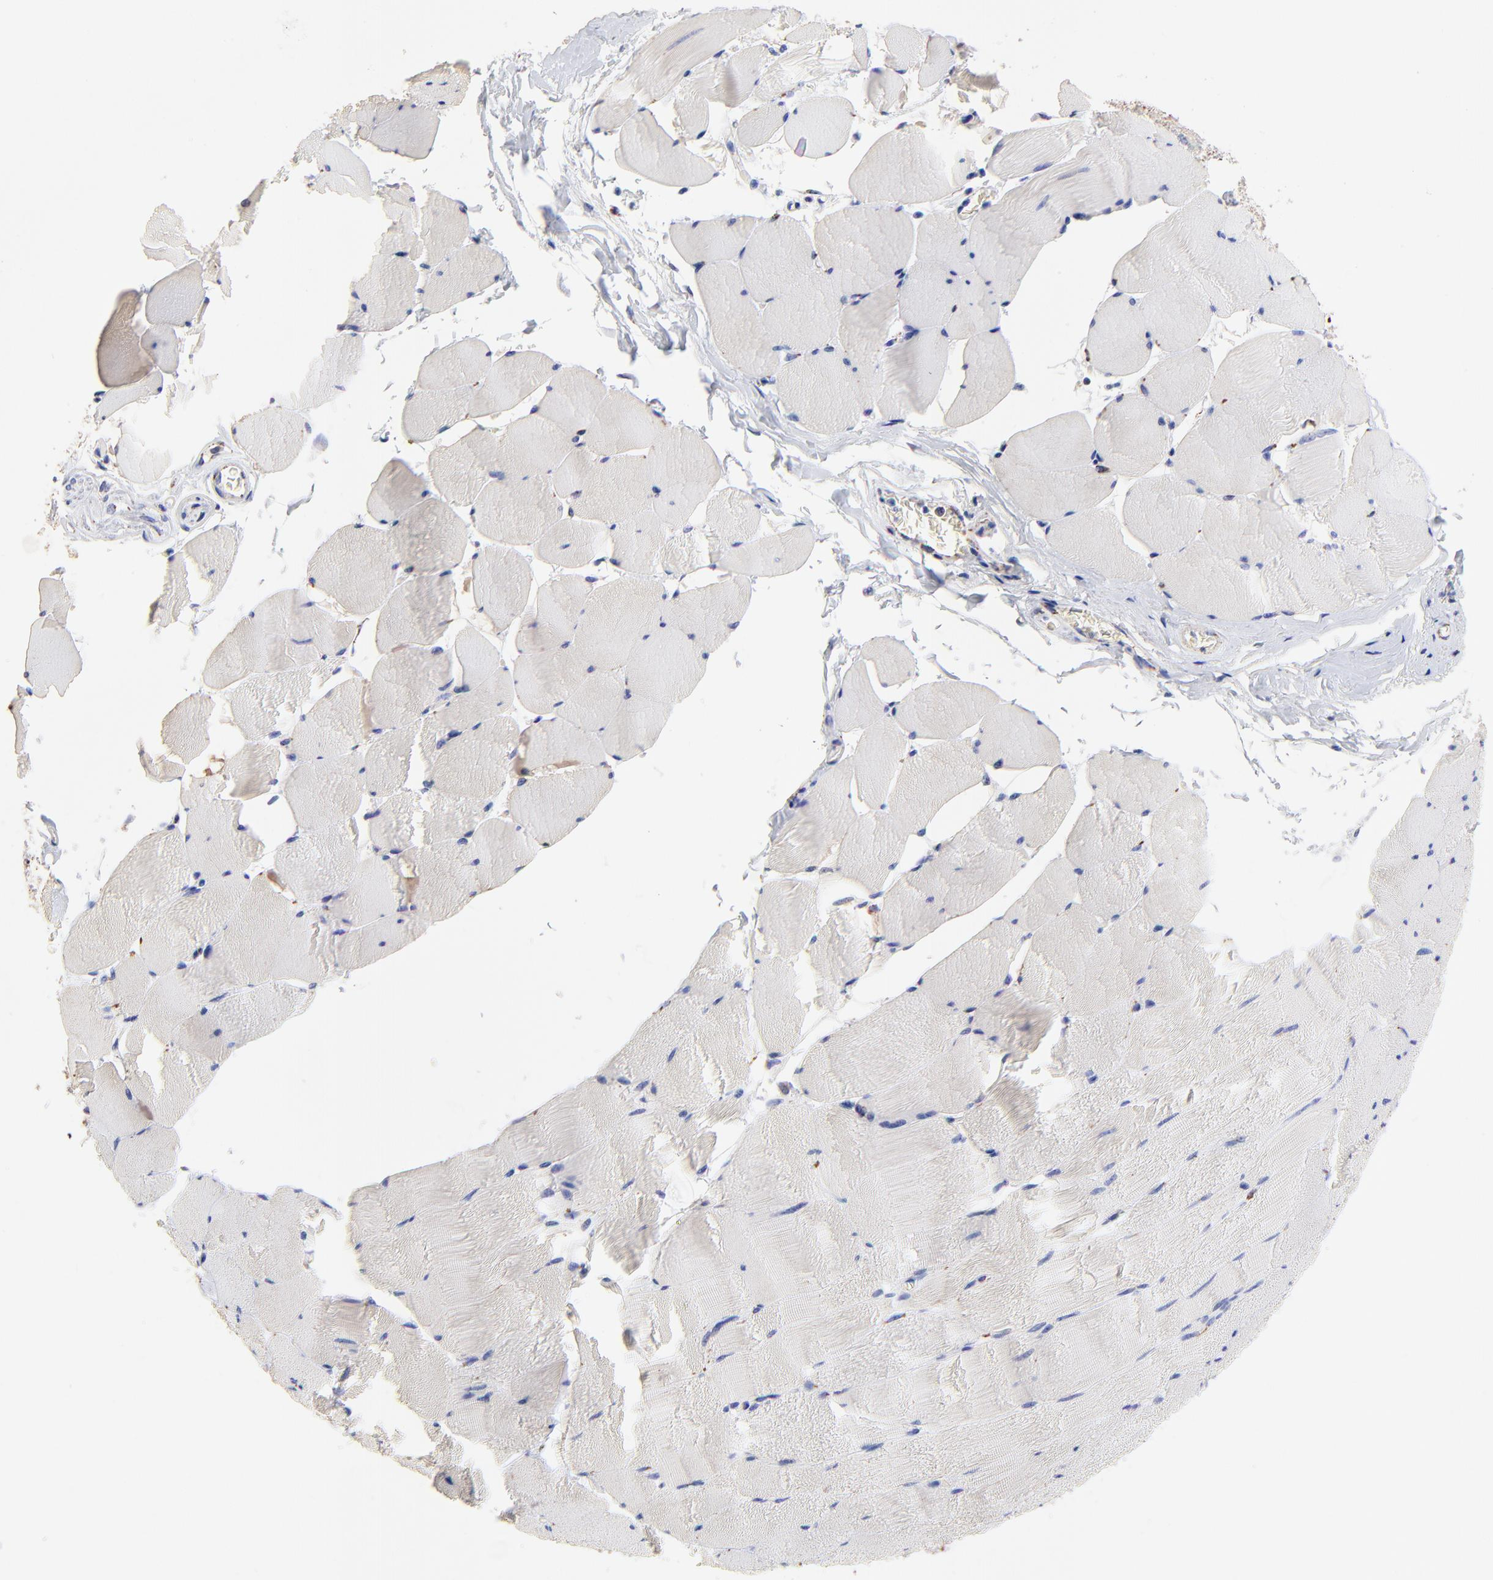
{"staining": {"intensity": "negative", "quantity": "none", "location": "none"}, "tissue": "skeletal muscle", "cell_type": "Myocytes", "image_type": "normal", "snomed": [{"axis": "morphology", "description": "Normal tissue, NOS"}, {"axis": "topography", "description": "Skeletal muscle"}], "caption": "Benign skeletal muscle was stained to show a protein in brown. There is no significant positivity in myocytes. (Stains: DAB IHC with hematoxylin counter stain, Microscopy: brightfield microscopy at high magnification).", "gene": "SSBP1", "patient": {"sex": "male", "age": 62}}